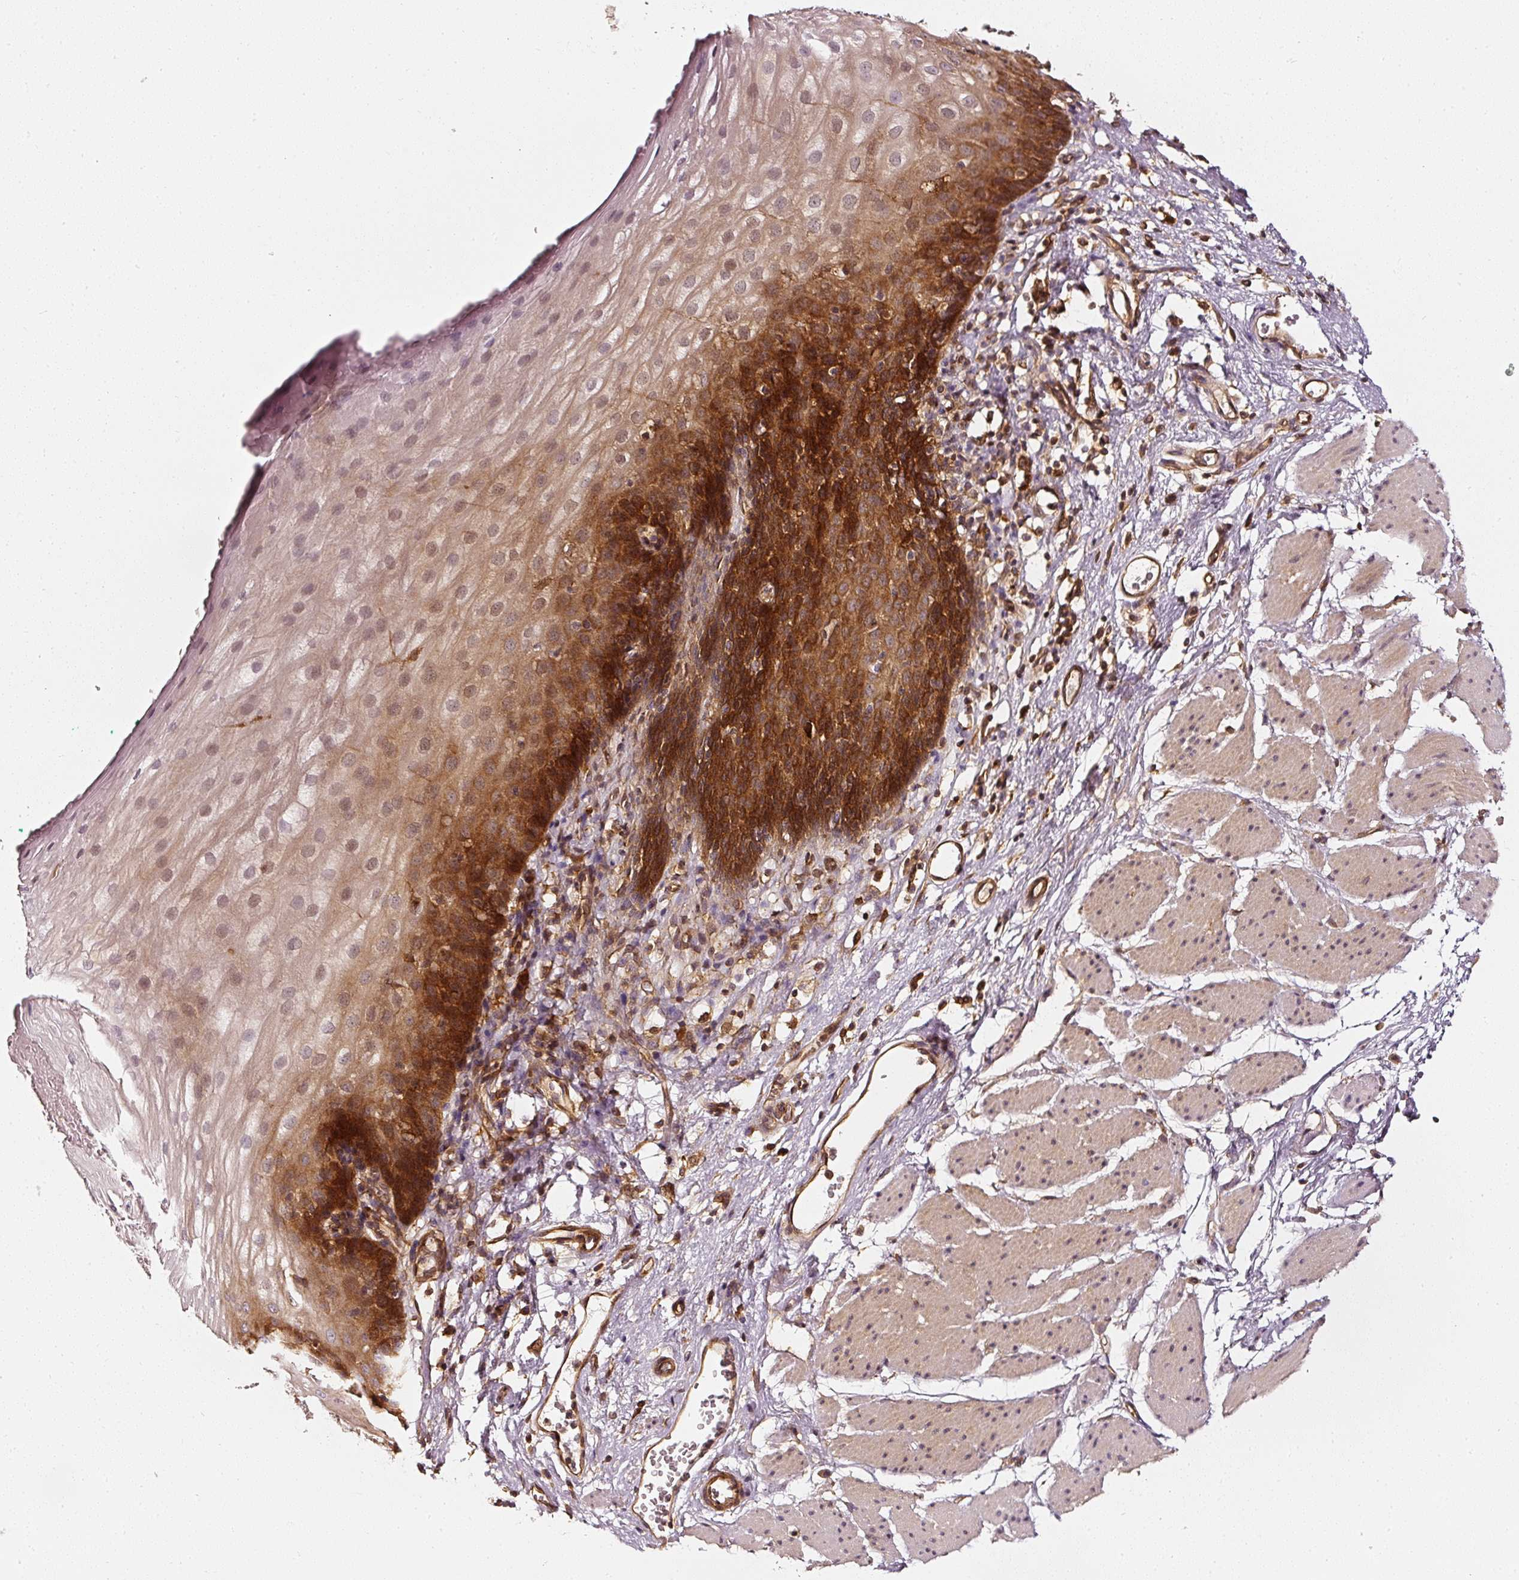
{"staining": {"intensity": "strong", "quantity": ">75%", "location": "cytoplasmic/membranous,nuclear"}, "tissue": "esophagus", "cell_type": "Squamous epithelial cells", "image_type": "normal", "snomed": [{"axis": "morphology", "description": "Normal tissue, NOS"}, {"axis": "topography", "description": "Esophagus"}], "caption": "Immunohistochemical staining of unremarkable human esophagus displays >75% levels of strong cytoplasmic/membranous,nuclear protein staining in approximately >75% of squamous epithelial cells. The staining is performed using DAB (3,3'-diaminobenzidine) brown chromogen to label protein expression. The nuclei are counter-stained blue using hematoxylin.", "gene": "ASMTL", "patient": {"sex": "male", "age": 69}}